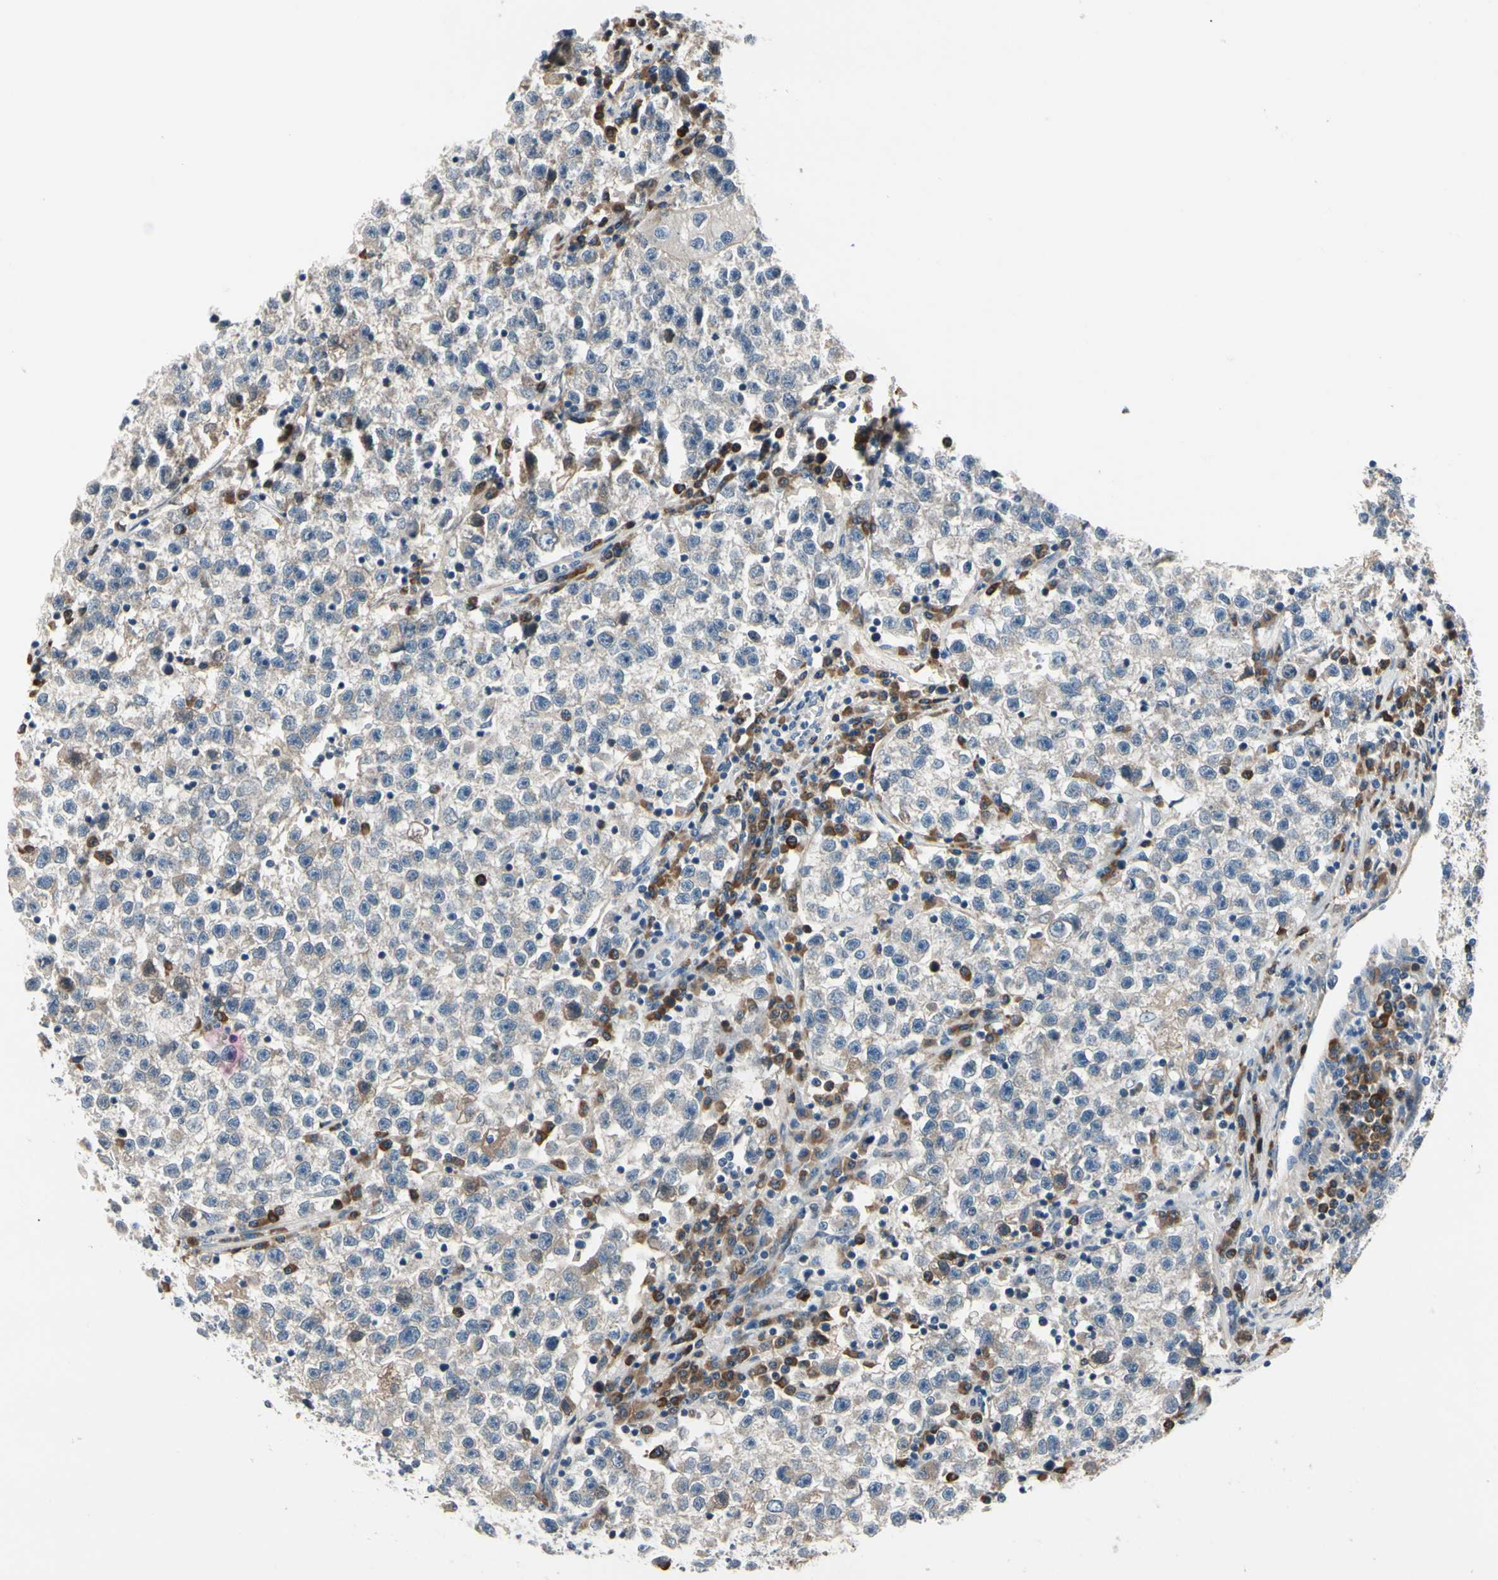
{"staining": {"intensity": "weak", "quantity": "25%-75%", "location": "cytoplasmic/membranous"}, "tissue": "testis cancer", "cell_type": "Tumor cells", "image_type": "cancer", "snomed": [{"axis": "morphology", "description": "Seminoma, NOS"}, {"axis": "topography", "description": "Testis"}], "caption": "Protein staining by immunohistochemistry shows weak cytoplasmic/membranous positivity in approximately 25%-75% of tumor cells in testis seminoma.", "gene": "SELENOK", "patient": {"sex": "male", "age": 22}}